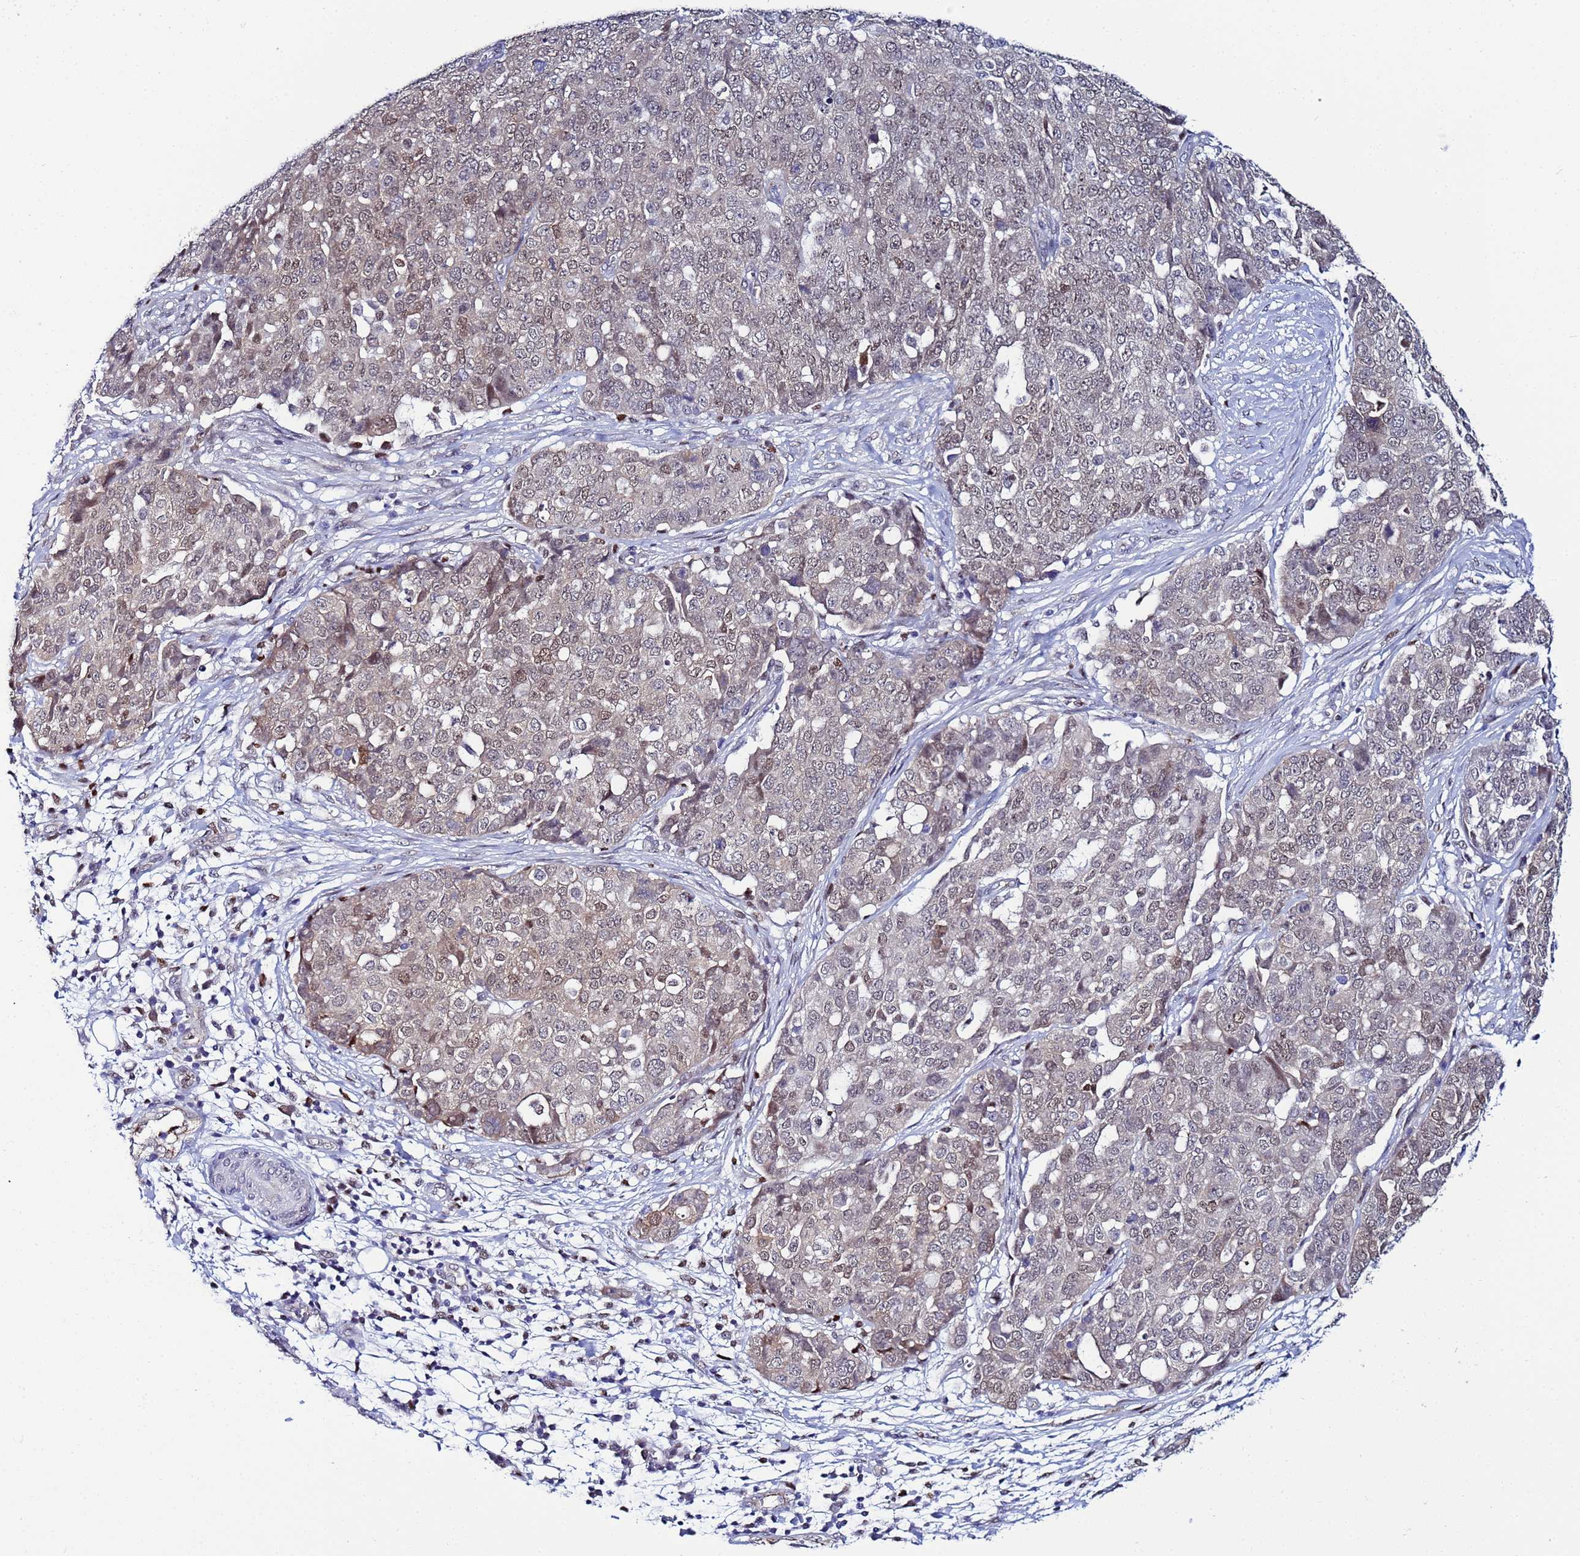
{"staining": {"intensity": "weak", "quantity": ">75%", "location": "nuclear"}, "tissue": "ovarian cancer", "cell_type": "Tumor cells", "image_type": "cancer", "snomed": [{"axis": "morphology", "description": "Cystadenocarcinoma, serous, NOS"}, {"axis": "topography", "description": "Soft tissue"}, {"axis": "topography", "description": "Ovary"}], "caption": "Immunohistochemical staining of serous cystadenocarcinoma (ovarian) demonstrates weak nuclear protein positivity in approximately >75% of tumor cells.", "gene": "SLC25A37", "patient": {"sex": "female", "age": 57}}